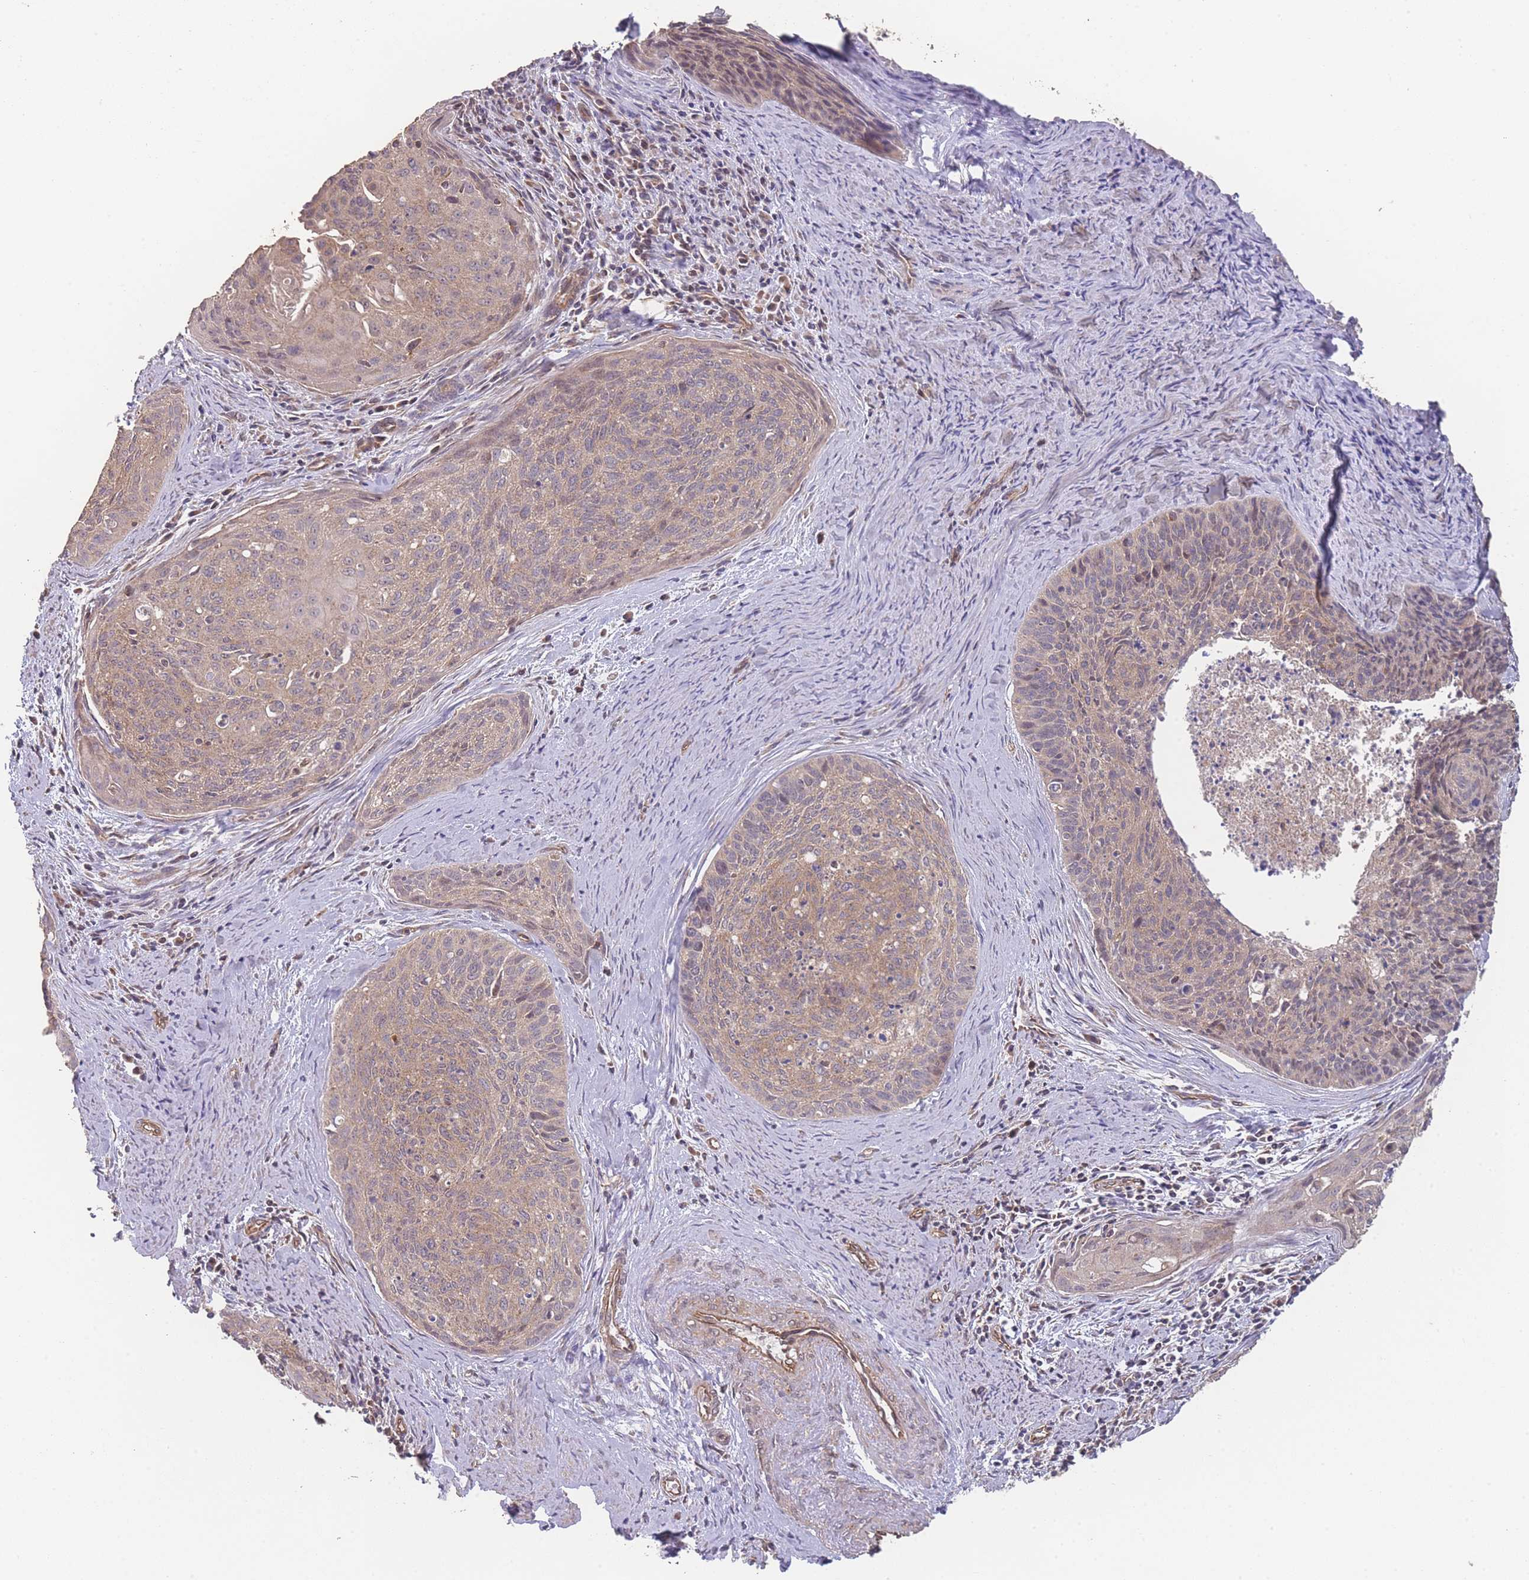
{"staining": {"intensity": "weak", "quantity": ">75%", "location": "cytoplasmic/membranous"}, "tissue": "cervical cancer", "cell_type": "Tumor cells", "image_type": "cancer", "snomed": [{"axis": "morphology", "description": "Squamous cell carcinoma, NOS"}, {"axis": "topography", "description": "Cervix"}], "caption": "Immunohistochemical staining of cervical squamous cell carcinoma reveals low levels of weak cytoplasmic/membranous protein staining in about >75% of tumor cells.", "gene": "PXMP4", "patient": {"sex": "female", "age": 55}}